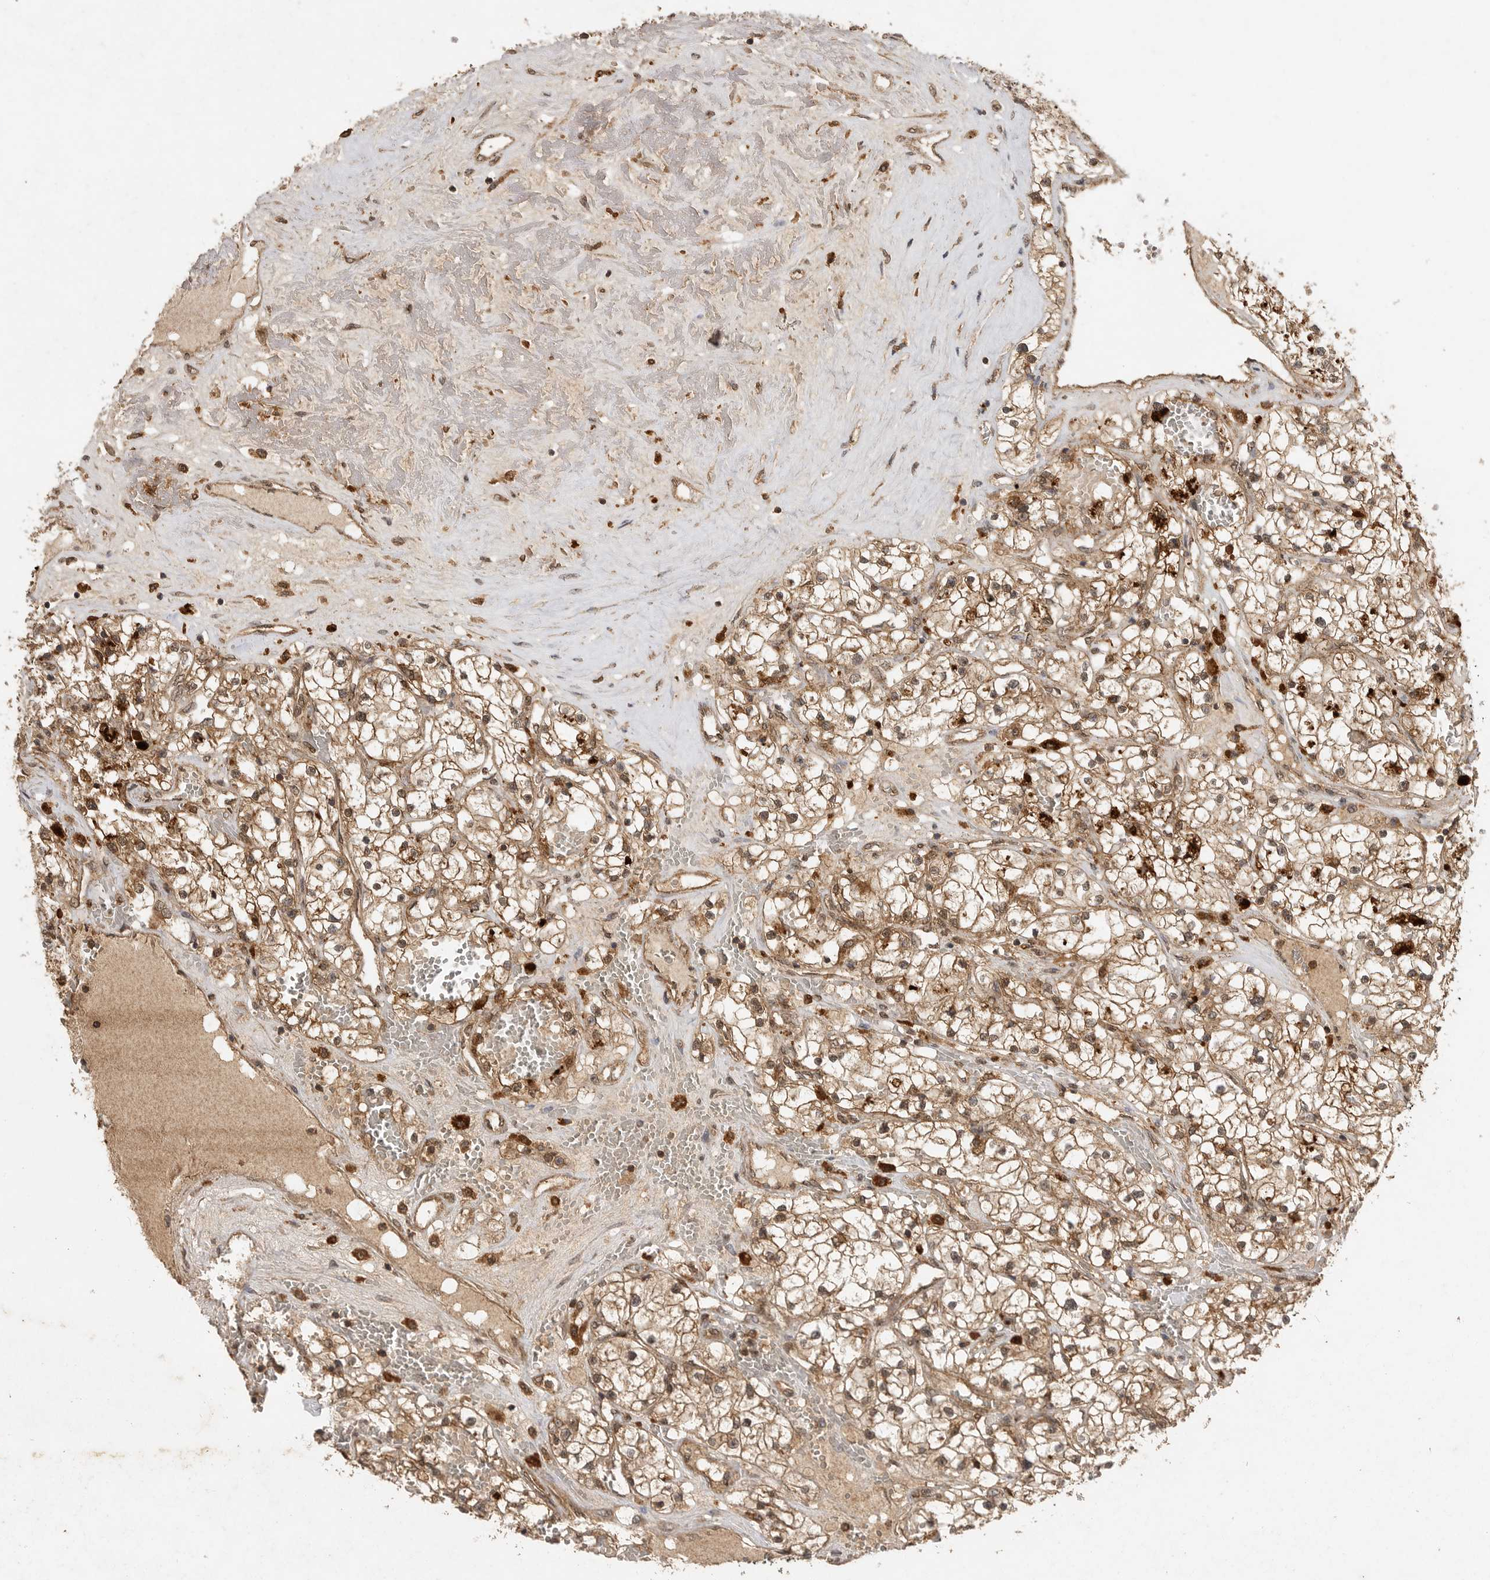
{"staining": {"intensity": "moderate", "quantity": ">75%", "location": "cytoplasmic/membranous,nuclear"}, "tissue": "renal cancer", "cell_type": "Tumor cells", "image_type": "cancer", "snomed": [{"axis": "morphology", "description": "Normal tissue, NOS"}, {"axis": "morphology", "description": "Adenocarcinoma, NOS"}, {"axis": "topography", "description": "Kidney"}], "caption": "This is an image of immunohistochemistry (IHC) staining of renal cancer, which shows moderate positivity in the cytoplasmic/membranous and nuclear of tumor cells.", "gene": "ICOSLG", "patient": {"sex": "male", "age": 68}}